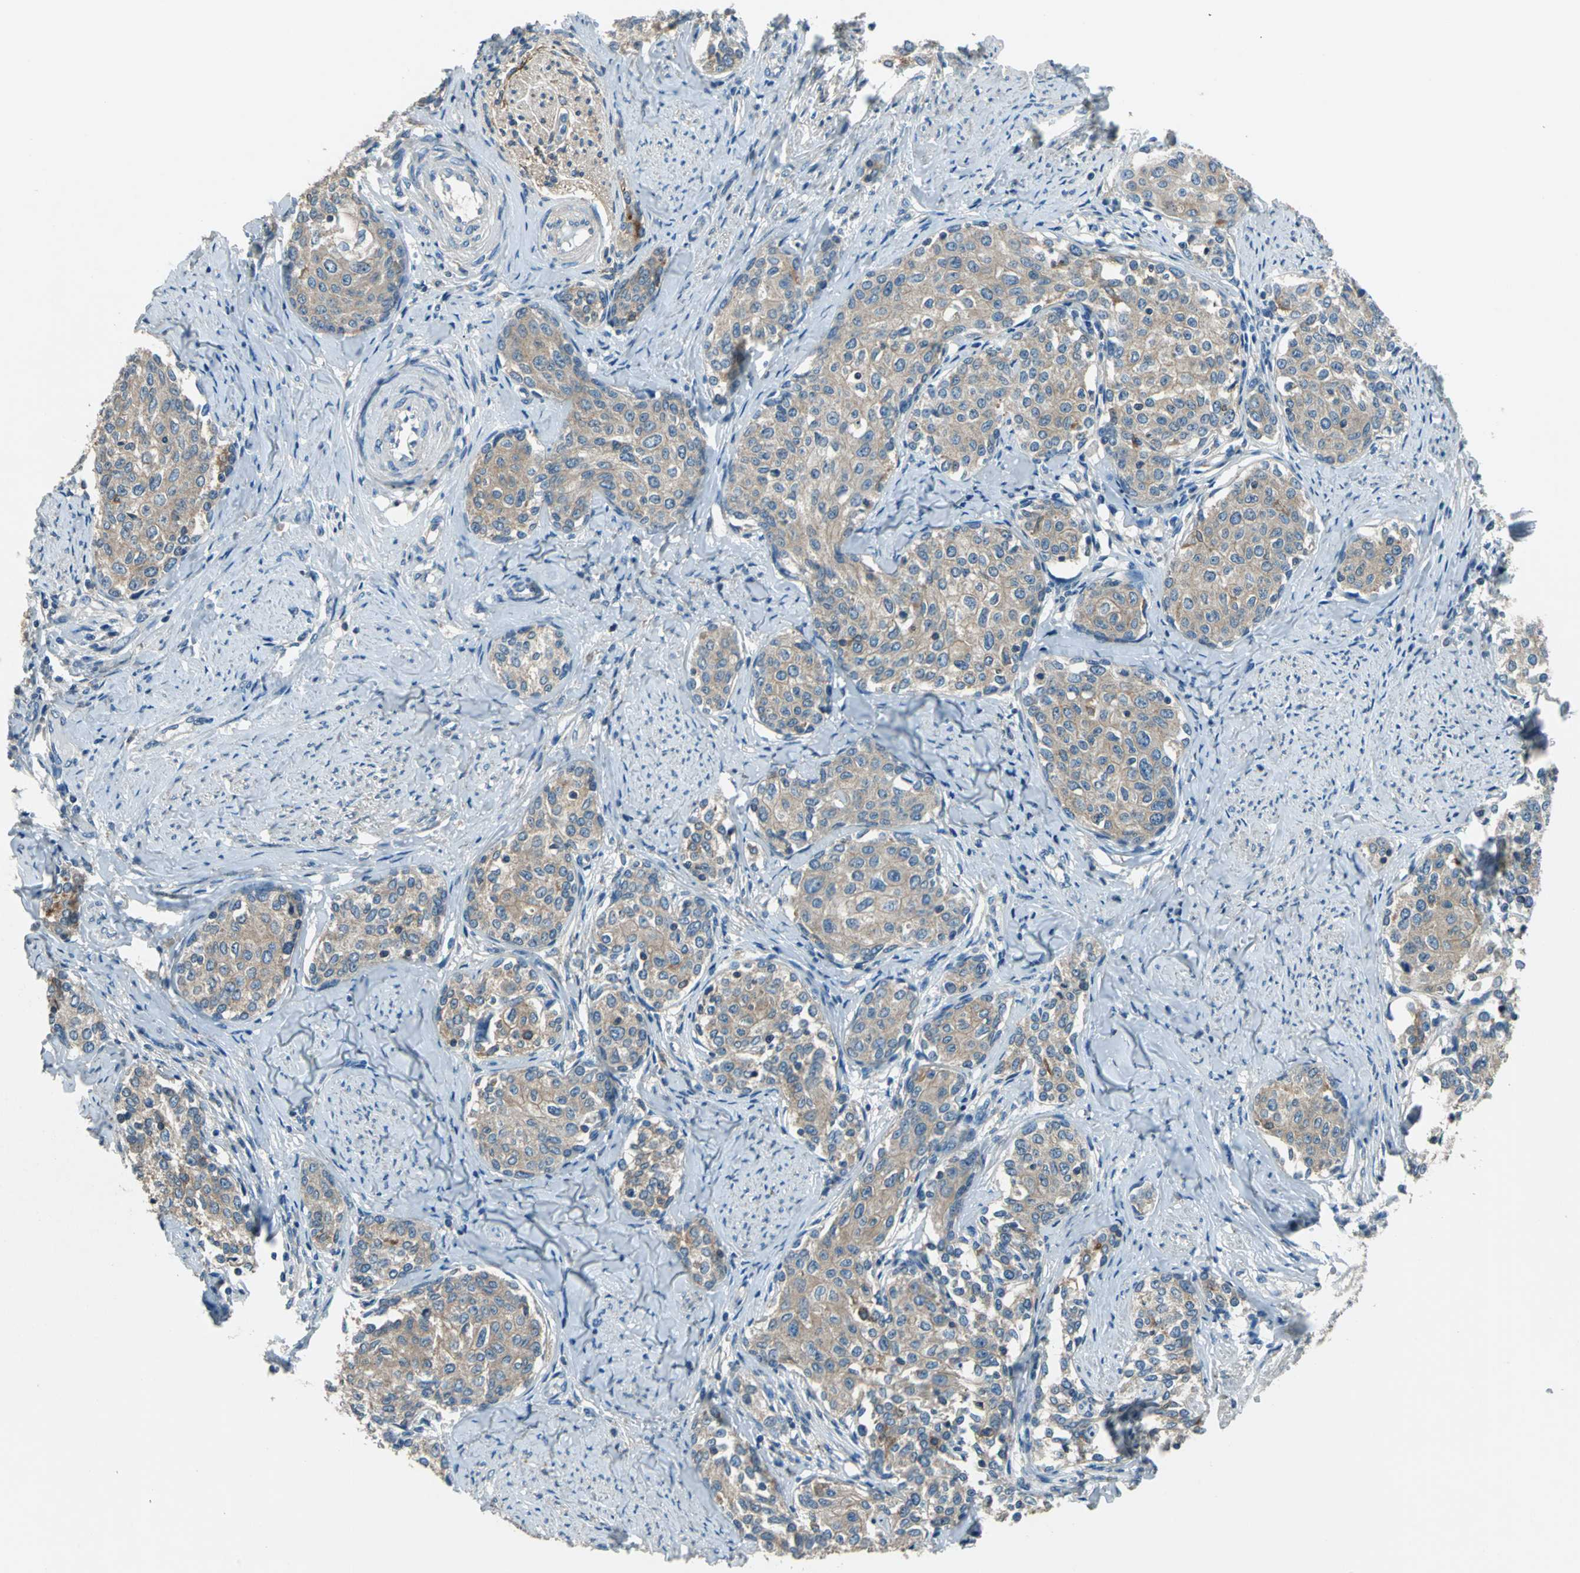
{"staining": {"intensity": "weak", "quantity": ">75%", "location": "cytoplasmic/membranous"}, "tissue": "cervical cancer", "cell_type": "Tumor cells", "image_type": "cancer", "snomed": [{"axis": "morphology", "description": "Squamous cell carcinoma, NOS"}, {"axis": "morphology", "description": "Adenocarcinoma, NOS"}, {"axis": "topography", "description": "Cervix"}], "caption": "A brown stain labels weak cytoplasmic/membranous staining of a protein in human cervical cancer (adenocarcinoma) tumor cells.", "gene": "PRKCA", "patient": {"sex": "female", "age": 52}}